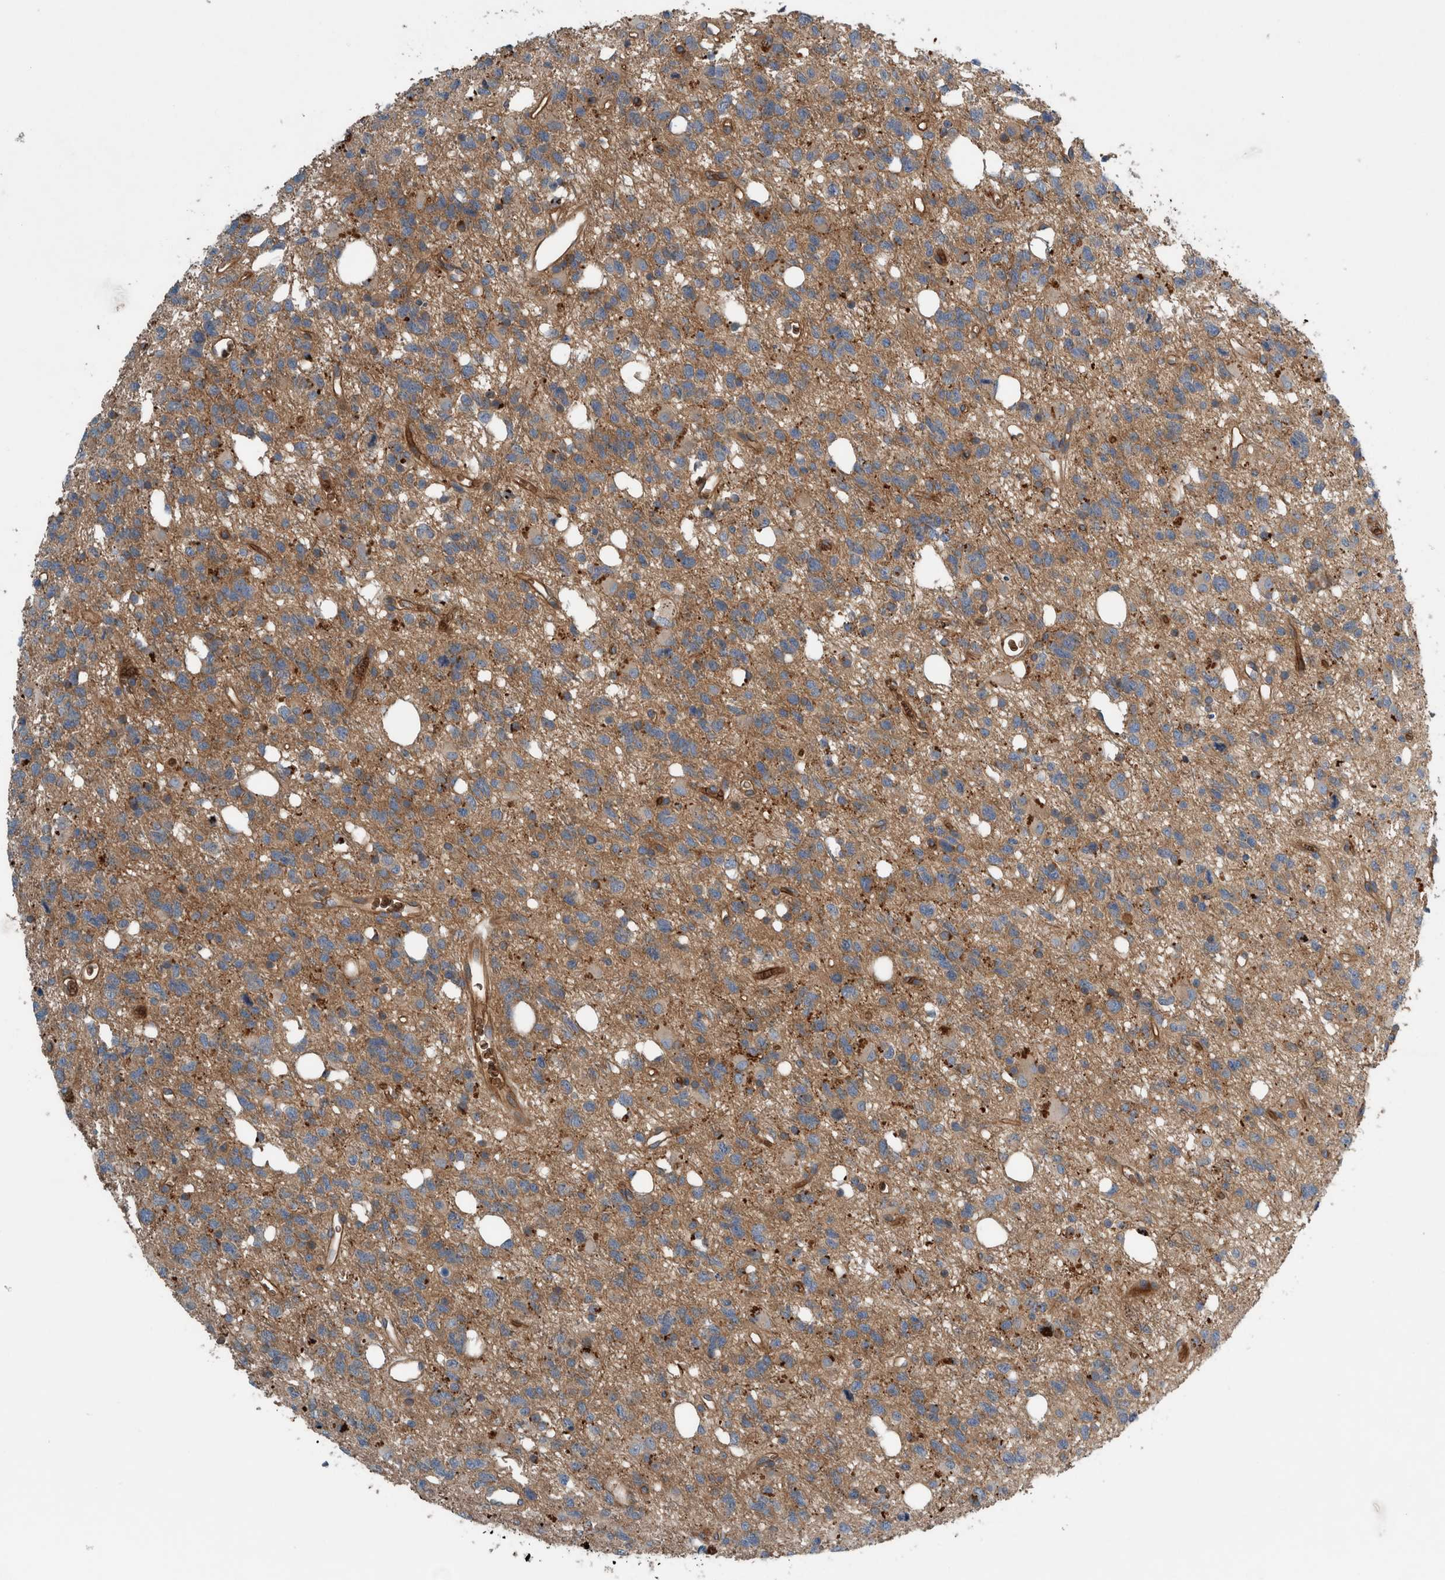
{"staining": {"intensity": "strong", "quantity": ">75%", "location": "cytoplasmic/membranous"}, "tissue": "glioma", "cell_type": "Tumor cells", "image_type": "cancer", "snomed": [{"axis": "morphology", "description": "Glioma, malignant, High grade"}, {"axis": "topography", "description": "Brain"}], "caption": "Malignant glioma (high-grade) stained with a protein marker exhibits strong staining in tumor cells.", "gene": "GLT8D2", "patient": {"sex": "female", "age": 62}}